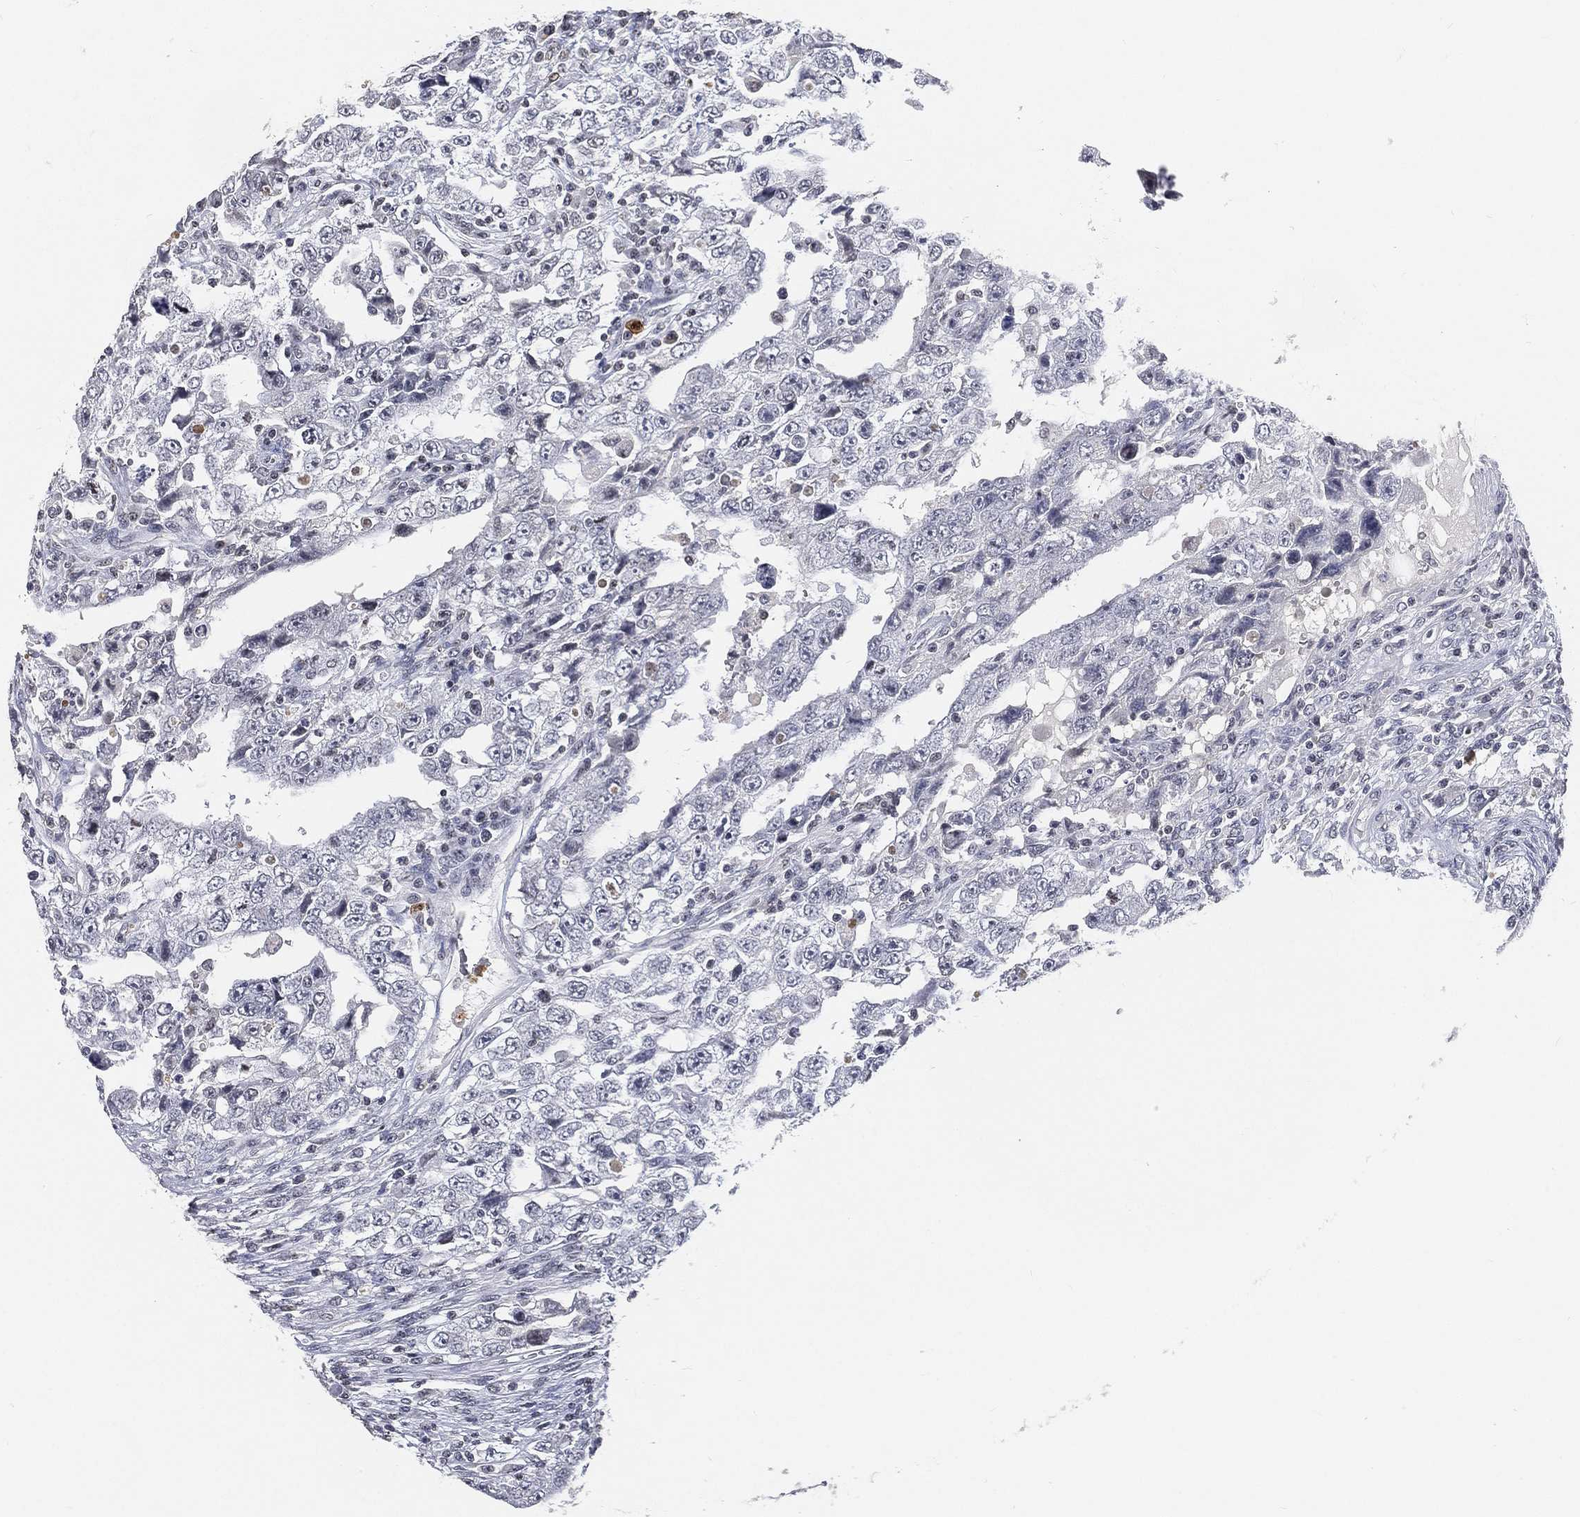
{"staining": {"intensity": "negative", "quantity": "none", "location": "none"}, "tissue": "testis cancer", "cell_type": "Tumor cells", "image_type": "cancer", "snomed": [{"axis": "morphology", "description": "Carcinoma, Embryonal, NOS"}, {"axis": "topography", "description": "Testis"}], "caption": "Image shows no protein expression in tumor cells of embryonal carcinoma (testis) tissue.", "gene": "ARG1", "patient": {"sex": "male", "age": 26}}